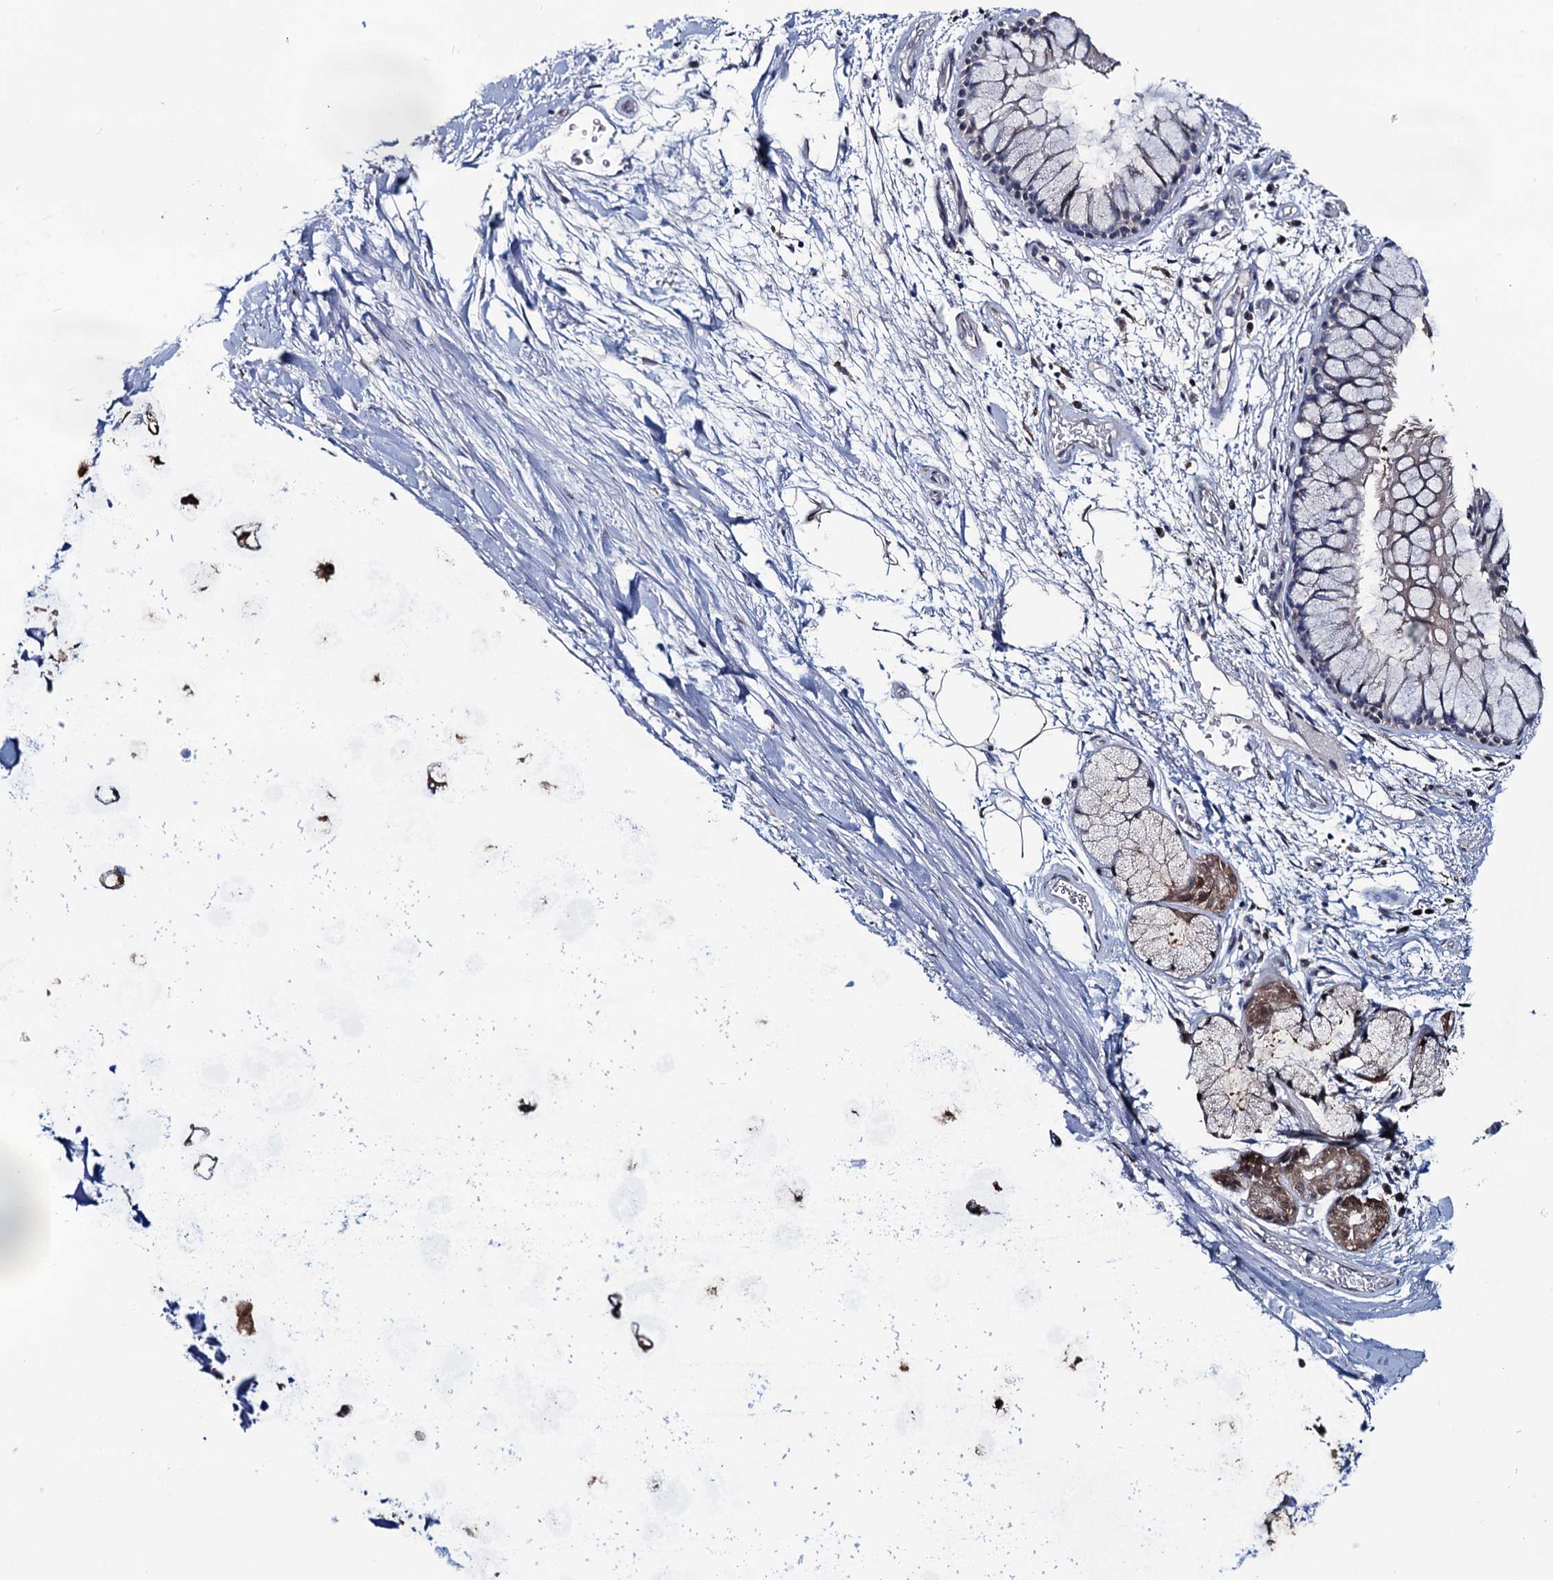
{"staining": {"intensity": "weak", "quantity": "<25%", "location": "cytoplasmic/membranous"}, "tissue": "bronchus", "cell_type": "Respiratory epithelial cells", "image_type": "normal", "snomed": [{"axis": "morphology", "description": "Normal tissue, NOS"}, {"axis": "topography", "description": "Bronchus"}], "caption": "There is no significant expression in respiratory epithelial cells of bronchus.", "gene": "RTKN2", "patient": {"sex": "male", "age": 65}}